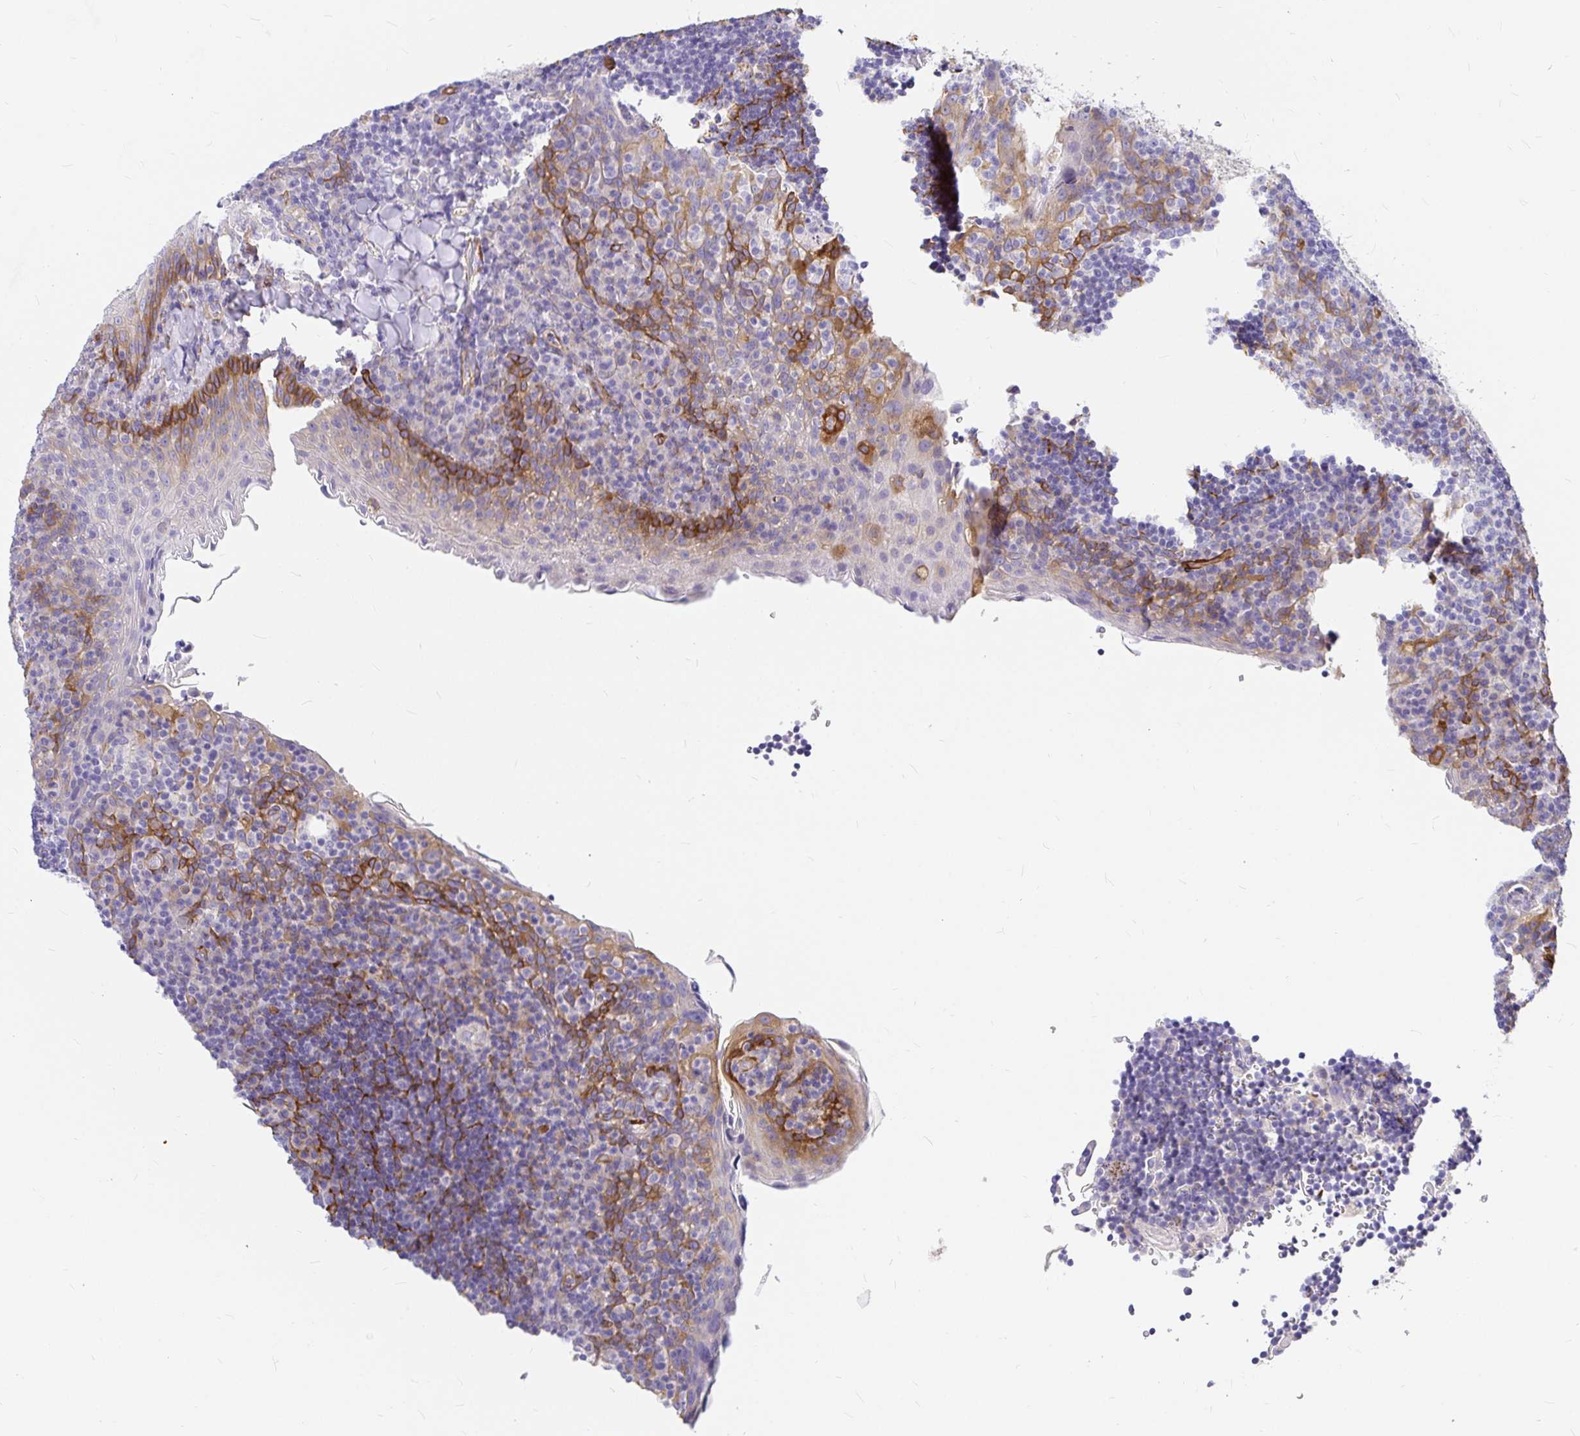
{"staining": {"intensity": "strong", "quantity": "<25%", "location": "cytoplasmic/membranous"}, "tissue": "tonsil", "cell_type": "Germinal center cells", "image_type": "normal", "snomed": [{"axis": "morphology", "description": "Normal tissue, NOS"}, {"axis": "topography", "description": "Tonsil"}], "caption": "A photomicrograph showing strong cytoplasmic/membranous staining in approximately <25% of germinal center cells in benign tonsil, as visualized by brown immunohistochemical staining.", "gene": "MYO1B", "patient": {"sex": "male", "age": 17}}